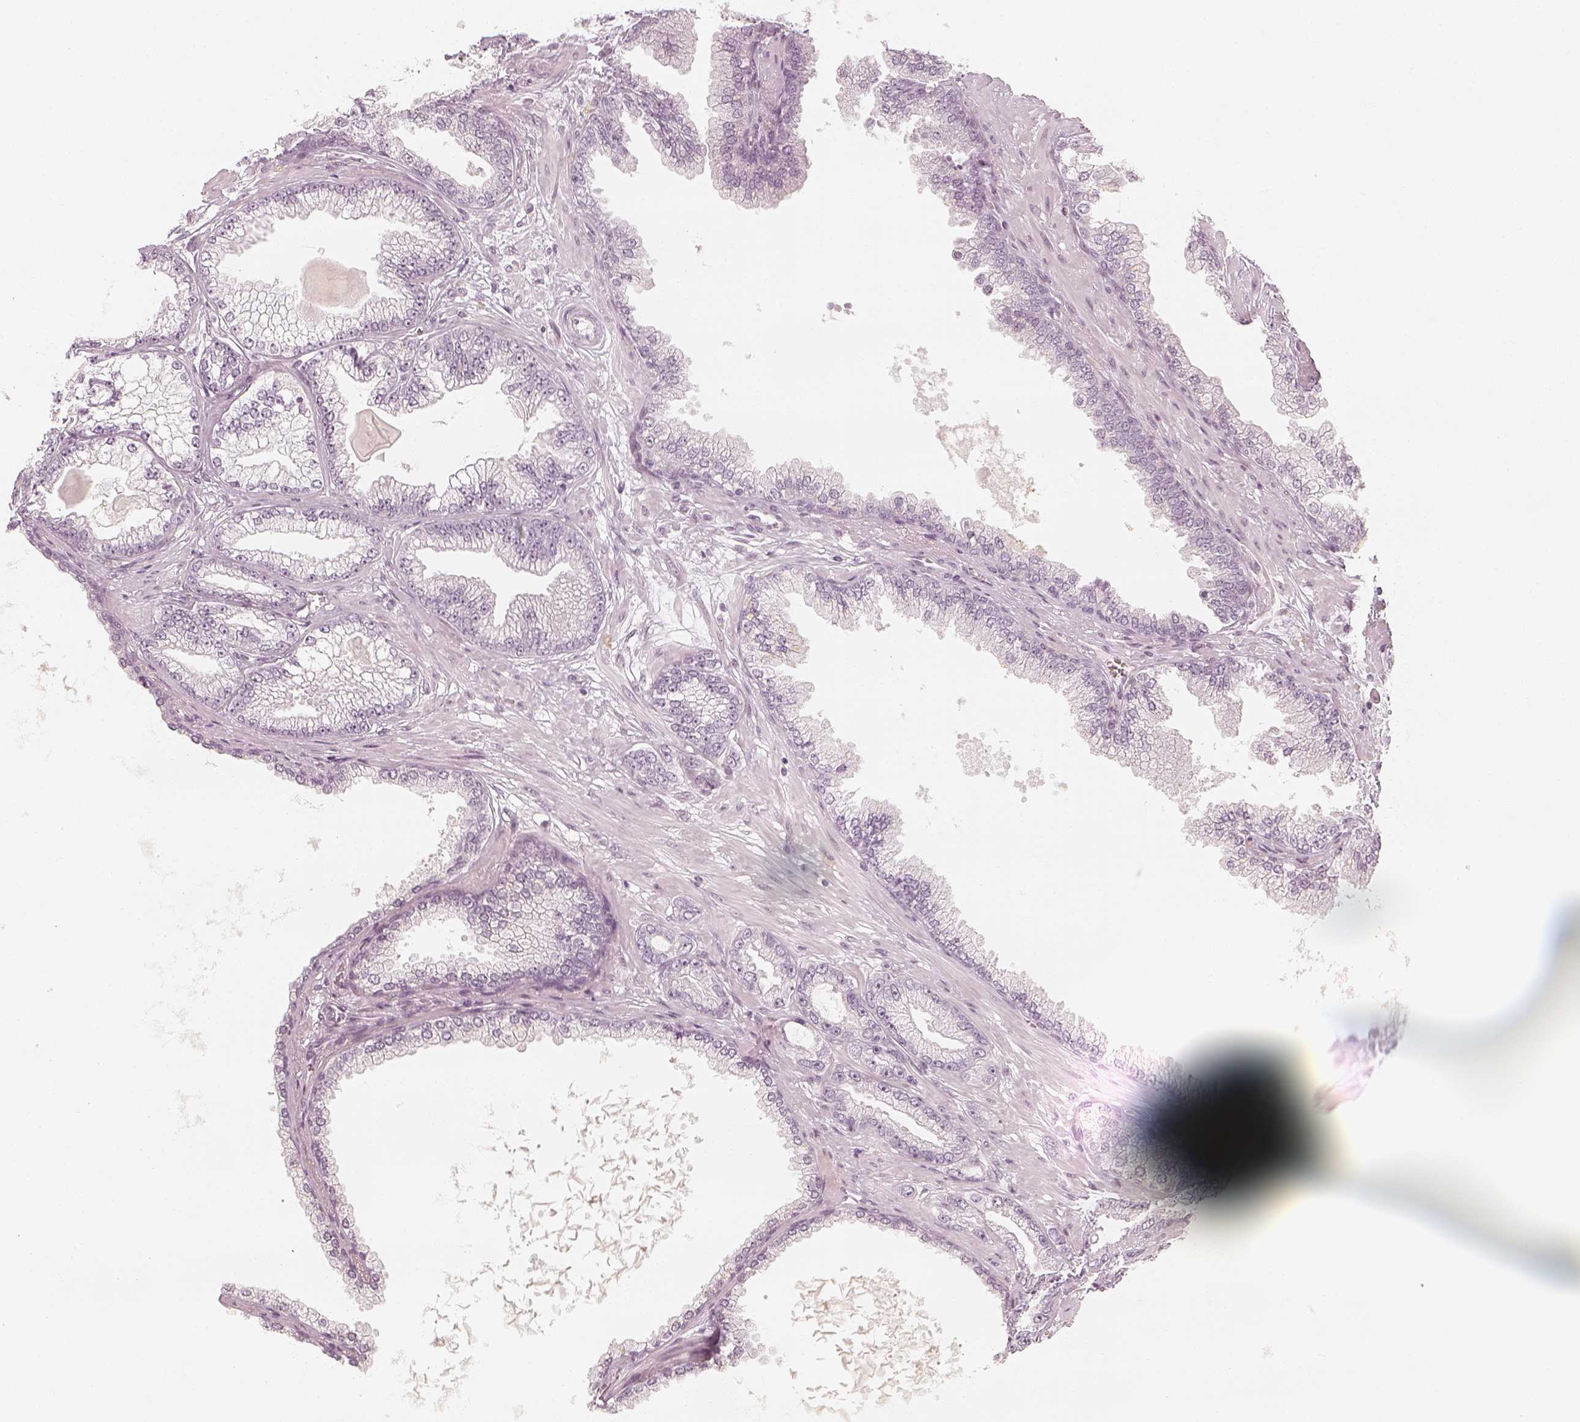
{"staining": {"intensity": "negative", "quantity": "none", "location": "none"}, "tissue": "prostate cancer", "cell_type": "Tumor cells", "image_type": "cancer", "snomed": [{"axis": "morphology", "description": "Adenocarcinoma, Low grade"}, {"axis": "topography", "description": "Prostate"}], "caption": "Prostate cancer (low-grade adenocarcinoma) was stained to show a protein in brown. There is no significant staining in tumor cells. (Stains: DAB IHC with hematoxylin counter stain, Microscopy: brightfield microscopy at high magnification).", "gene": "KRTAP2-1", "patient": {"sex": "male", "age": 64}}